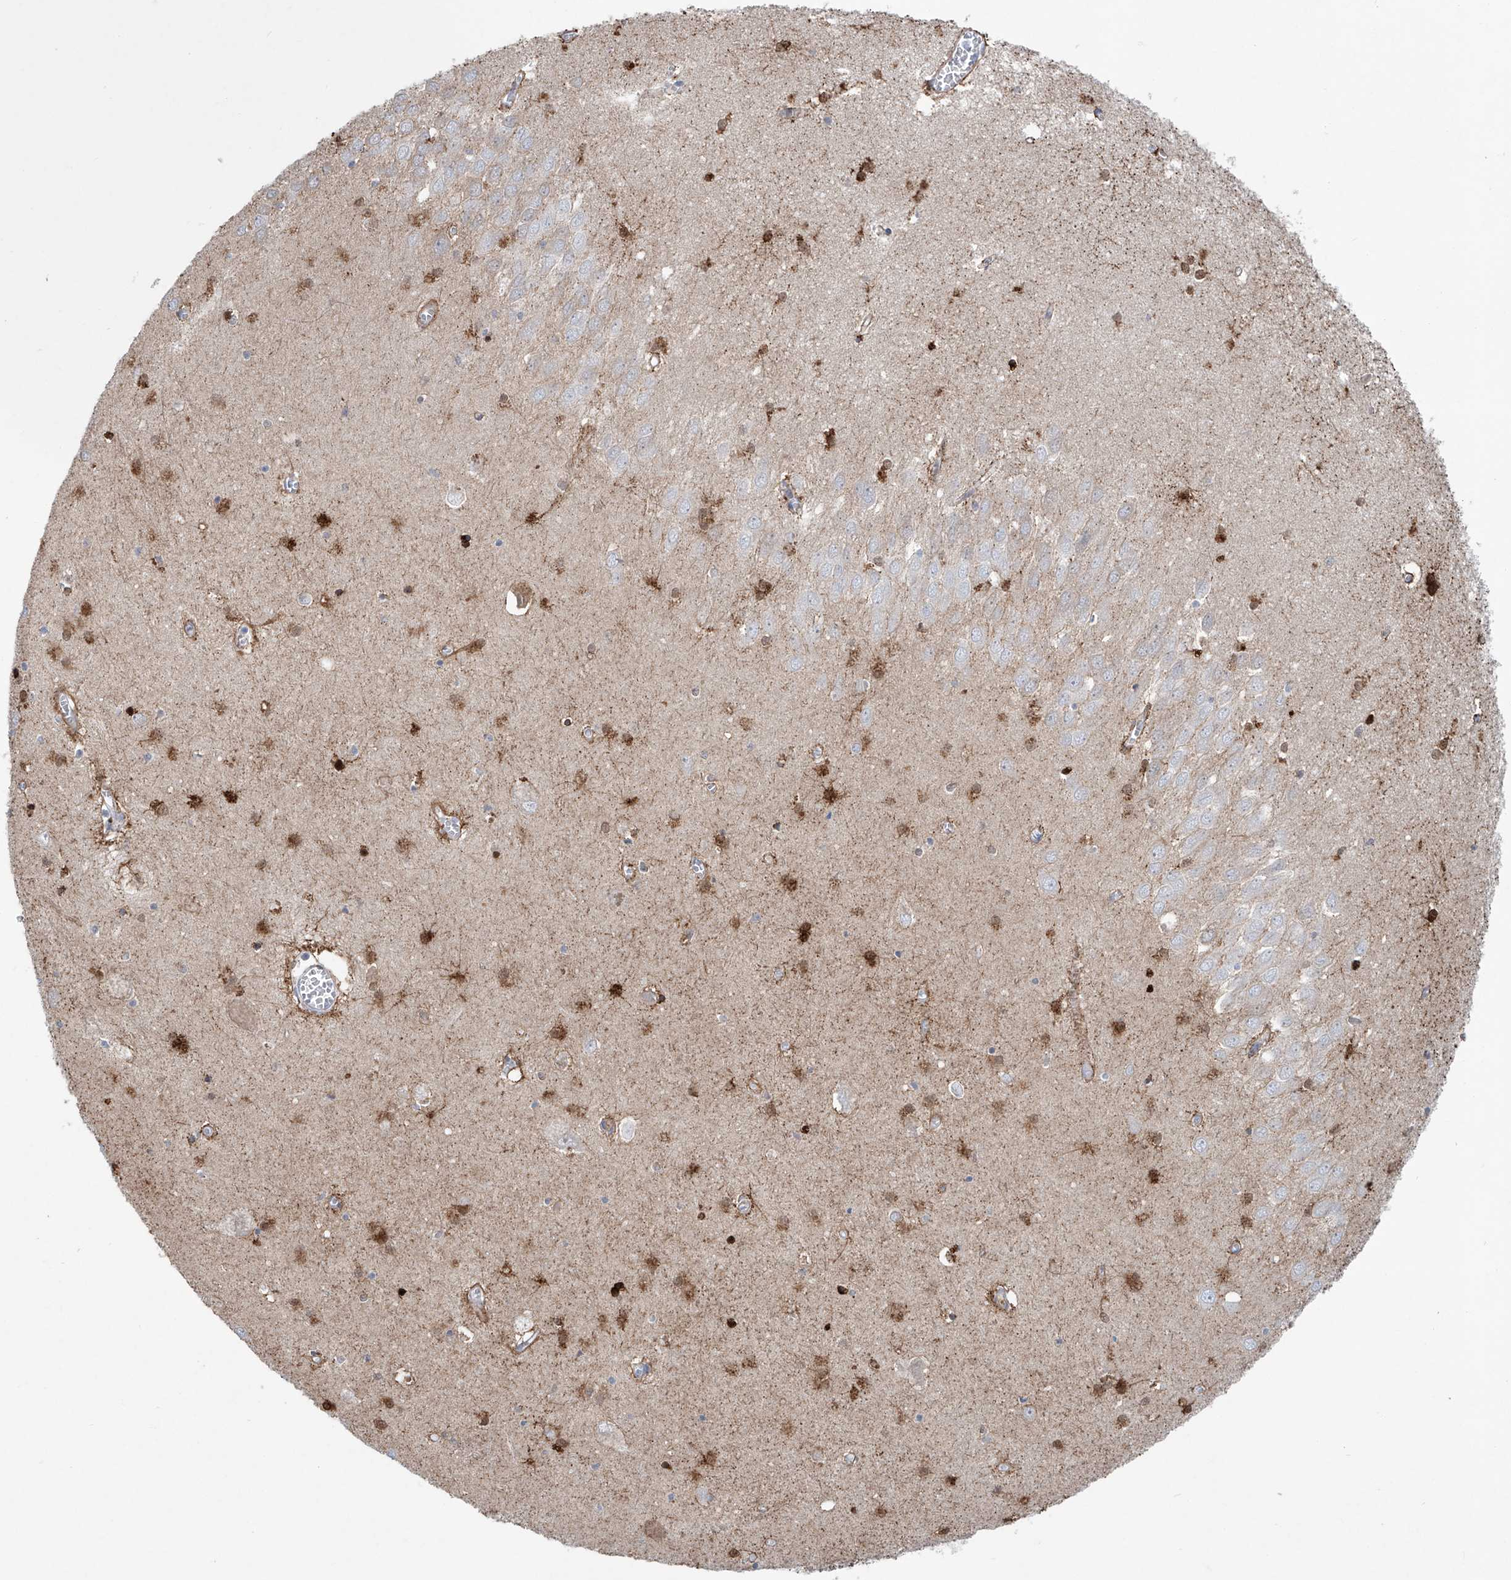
{"staining": {"intensity": "strong", "quantity": "25%-75%", "location": "cytoplasmic/membranous,nuclear"}, "tissue": "hippocampus", "cell_type": "Glial cells", "image_type": "normal", "snomed": [{"axis": "morphology", "description": "Normal tissue, NOS"}, {"axis": "topography", "description": "Hippocampus"}], "caption": "DAB (3,3'-diaminobenzidine) immunohistochemical staining of normal hippocampus displays strong cytoplasmic/membranous,nuclear protein staining in about 25%-75% of glial cells. (DAB IHC, brown staining for protein, blue staining for nuclei).", "gene": "ALDH6A1", "patient": {"sex": "male", "age": 70}}